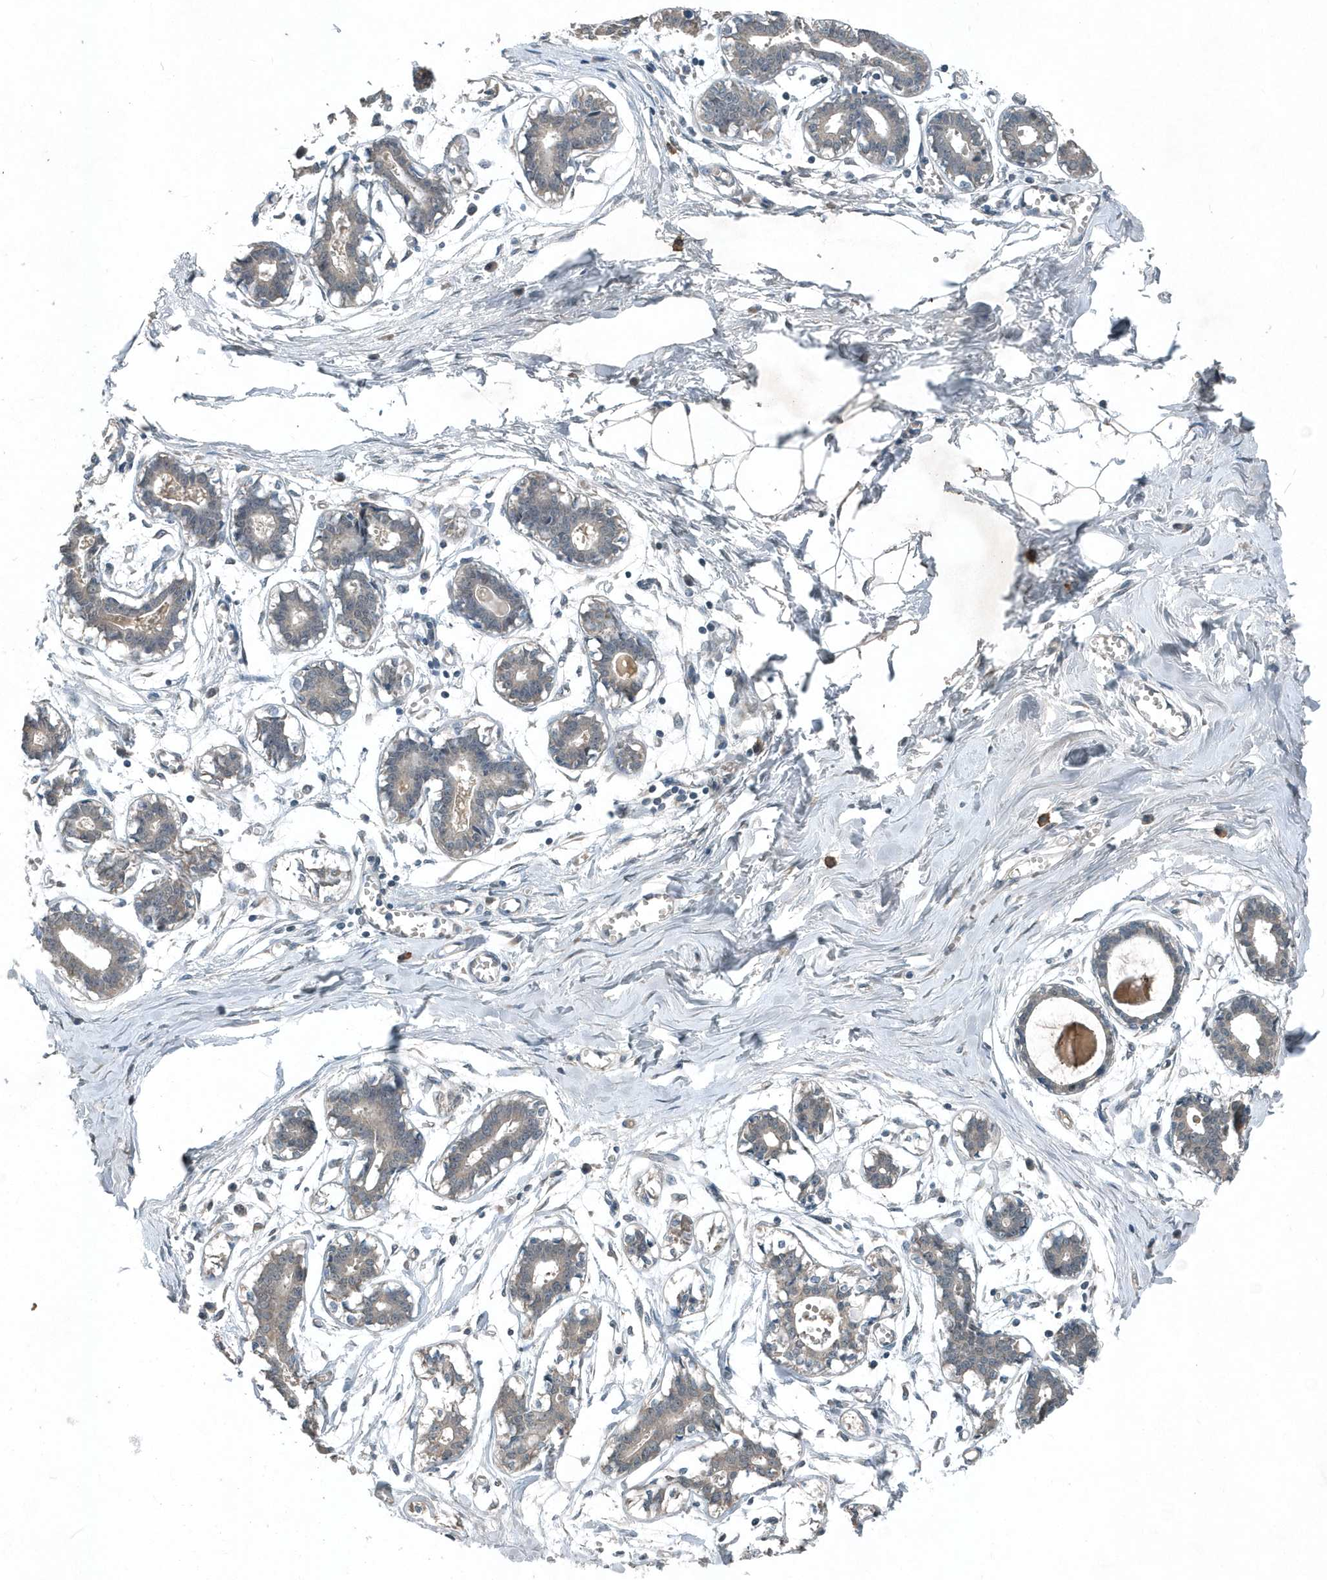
{"staining": {"intensity": "weak", "quantity": "25%-75%", "location": "cytoplasmic/membranous"}, "tissue": "breast", "cell_type": "Adipocytes", "image_type": "normal", "snomed": [{"axis": "morphology", "description": "Normal tissue, NOS"}, {"axis": "topography", "description": "Breast"}], "caption": "Adipocytes show low levels of weak cytoplasmic/membranous expression in approximately 25%-75% of cells in normal breast.", "gene": "SCFD2", "patient": {"sex": "female", "age": 27}}